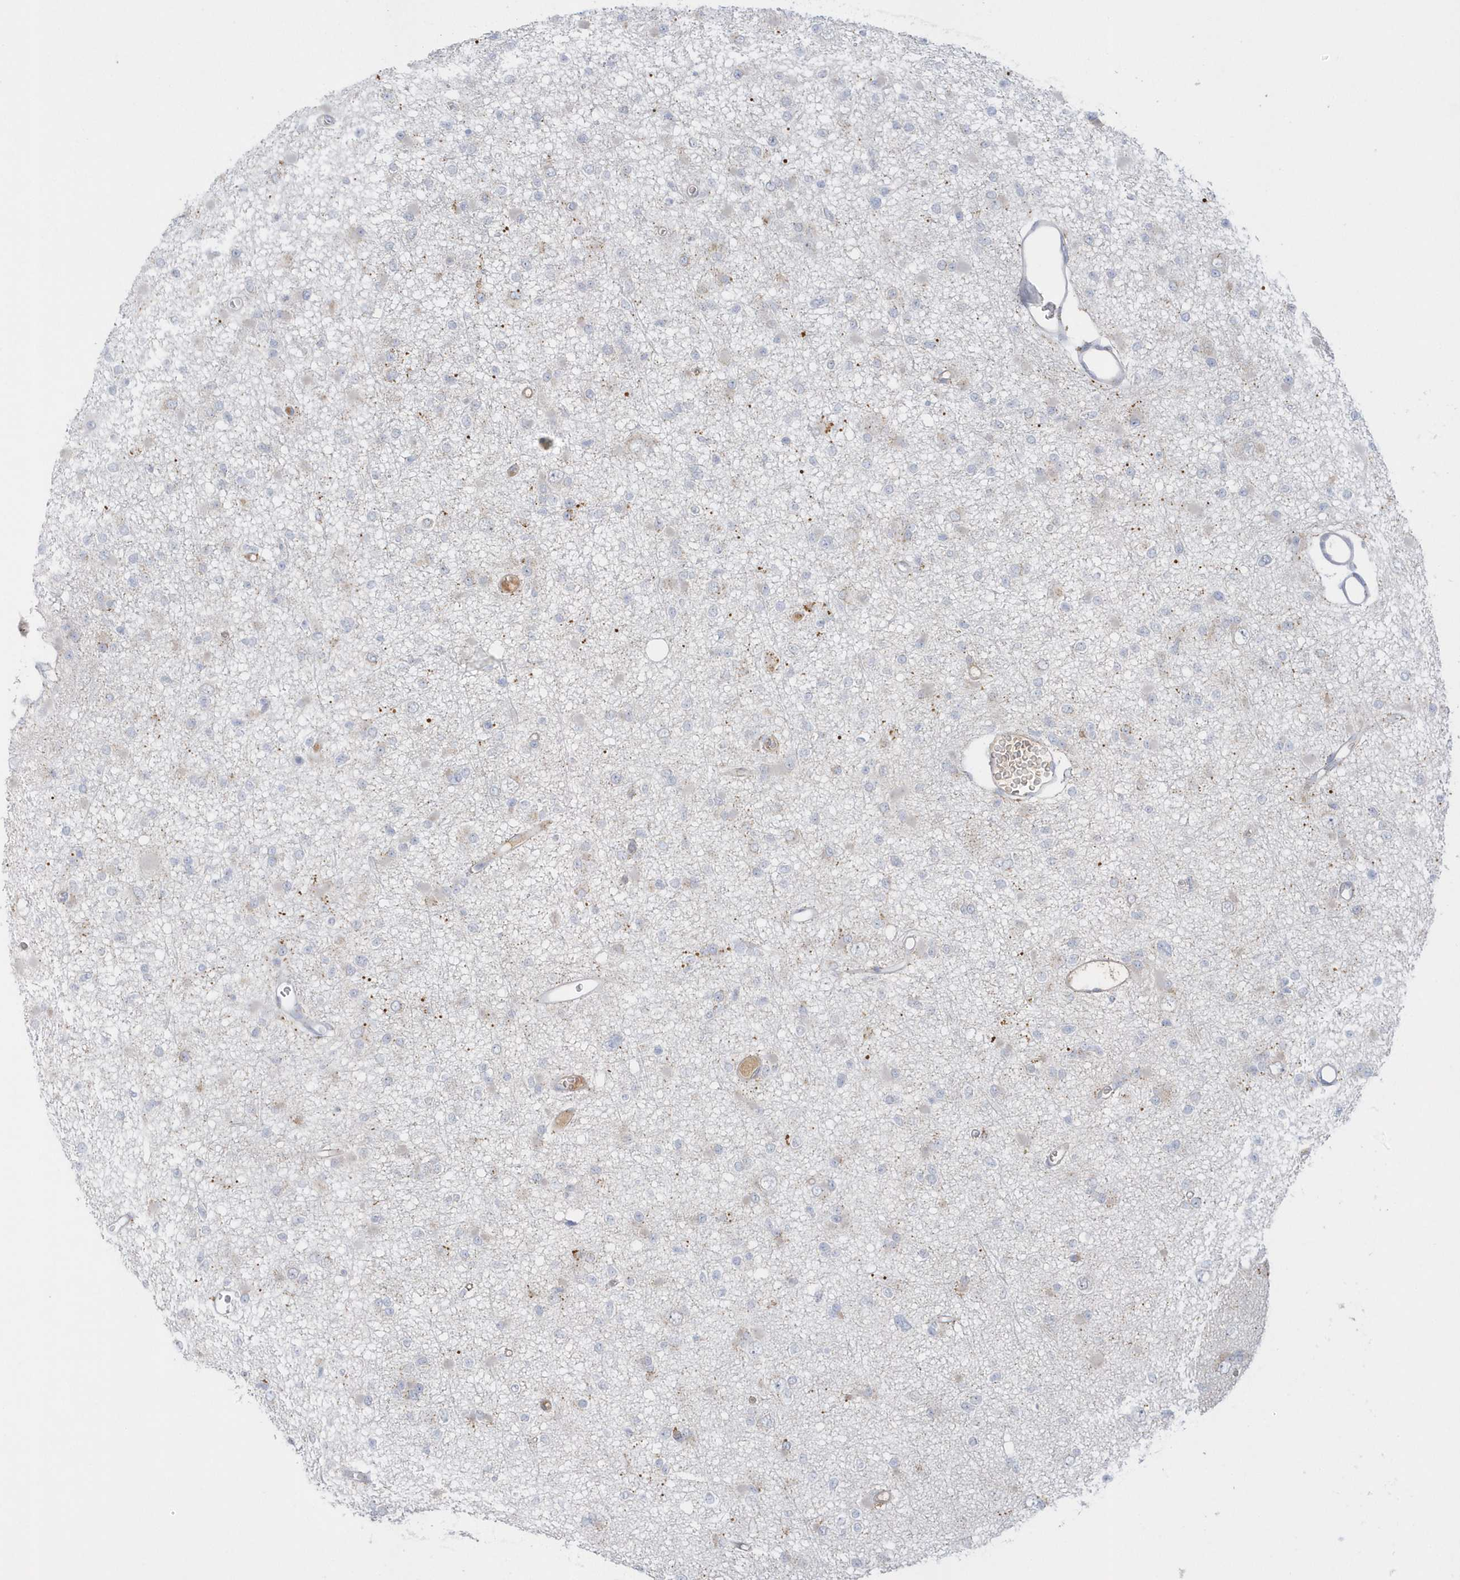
{"staining": {"intensity": "negative", "quantity": "none", "location": "none"}, "tissue": "glioma", "cell_type": "Tumor cells", "image_type": "cancer", "snomed": [{"axis": "morphology", "description": "Glioma, malignant, Low grade"}, {"axis": "topography", "description": "Brain"}], "caption": "An immunohistochemistry micrograph of glioma is shown. There is no staining in tumor cells of glioma.", "gene": "SEMA3D", "patient": {"sex": "female", "age": 22}}